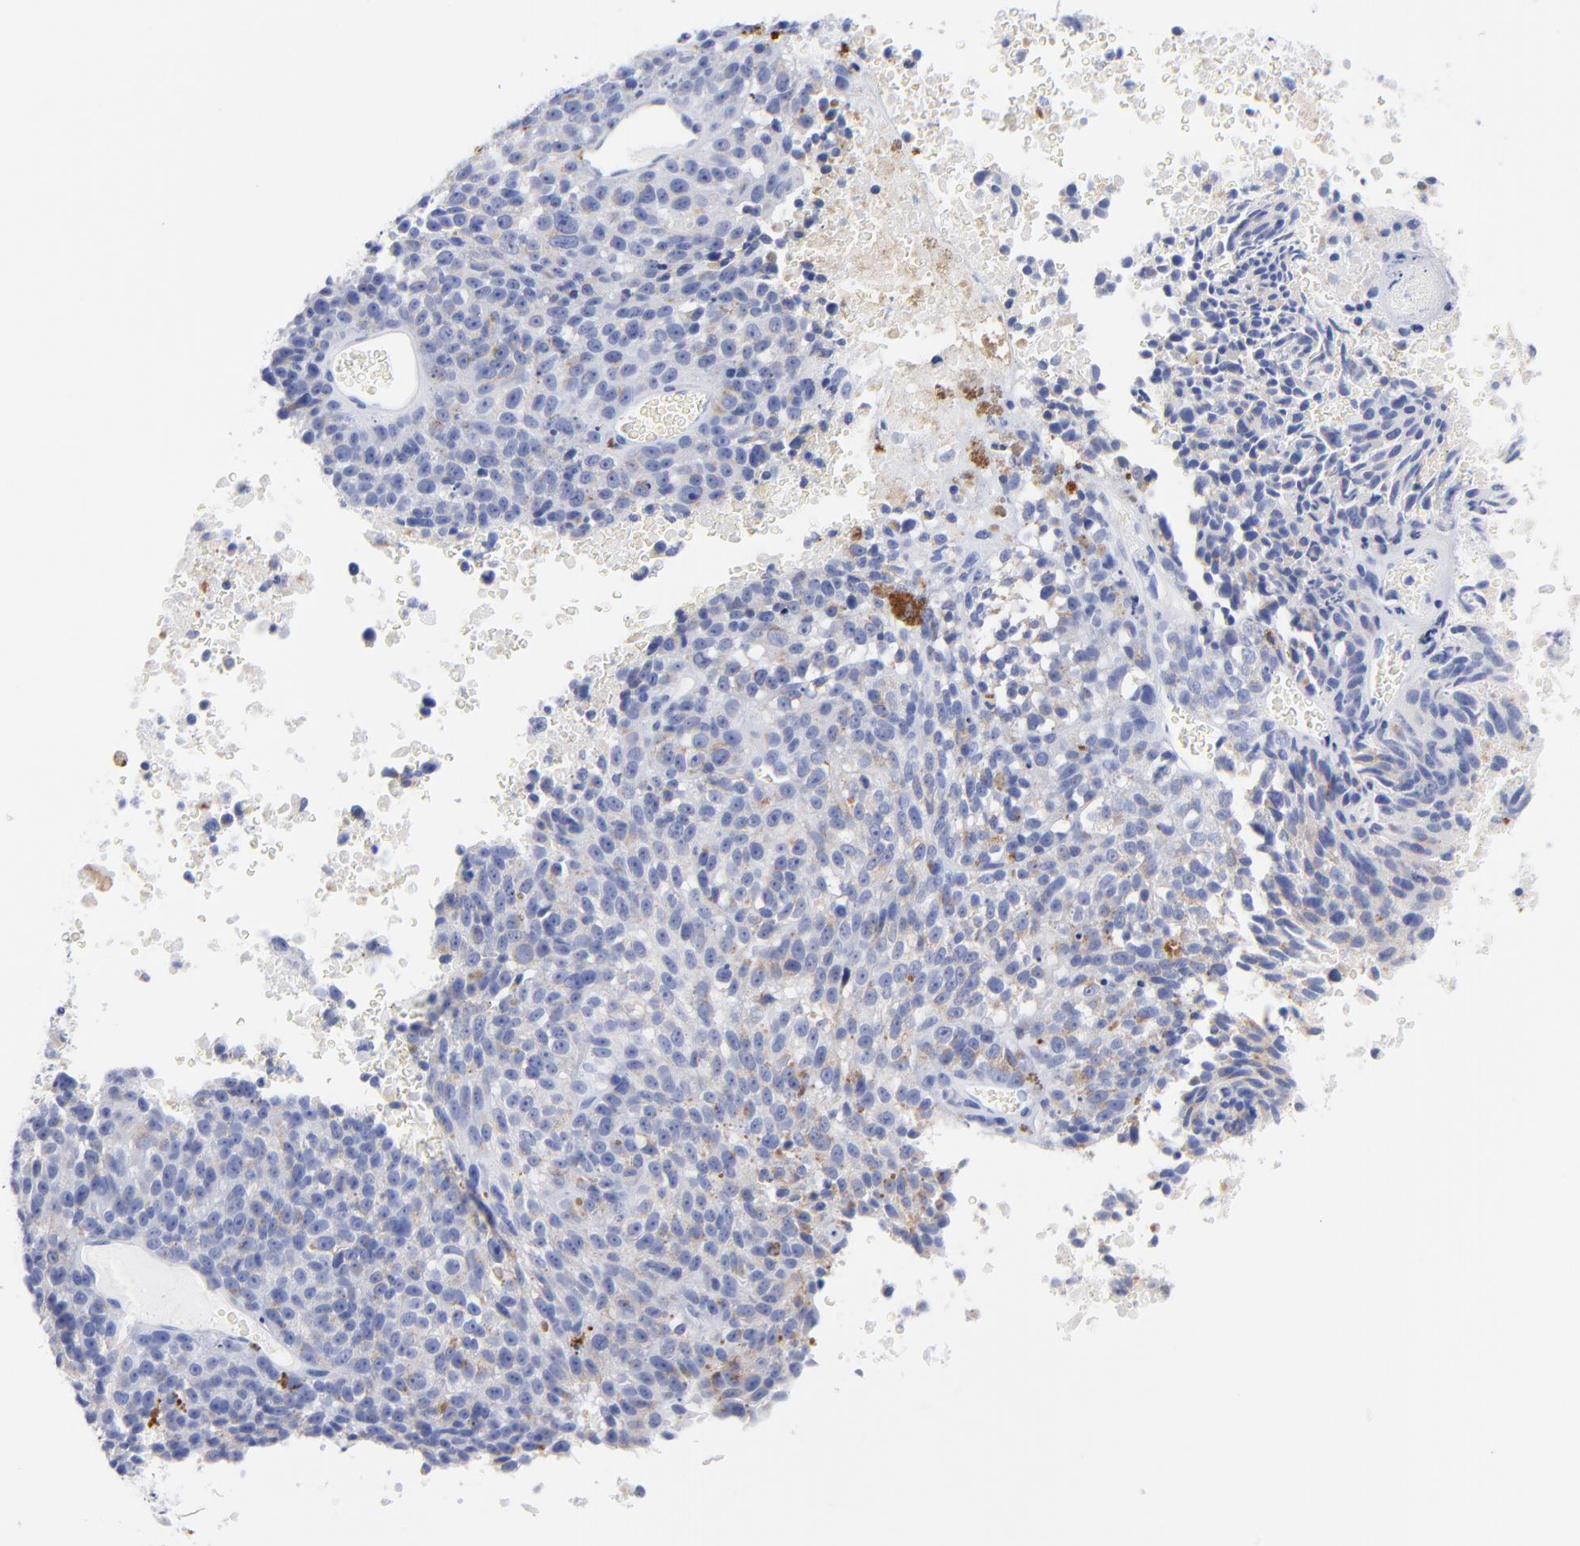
{"staining": {"intensity": "weak", "quantity": "25%-75%", "location": "cytoplasmic/membranous"}, "tissue": "melanoma", "cell_type": "Tumor cells", "image_type": "cancer", "snomed": [{"axis": "morphology", "description": "Malignant melanoma, Metastatic site"}, {"axis": "topography", "description": "Cerebral cortex"}], "caption": "Human malignant melanoma (metastatic site) stained with a brown dye displays weak cytoplasmic/membranous positive staining in about 25%-75% of tumor cells.", "gene": "CPVL", "patient": {"sex": "female", "age": 52}}